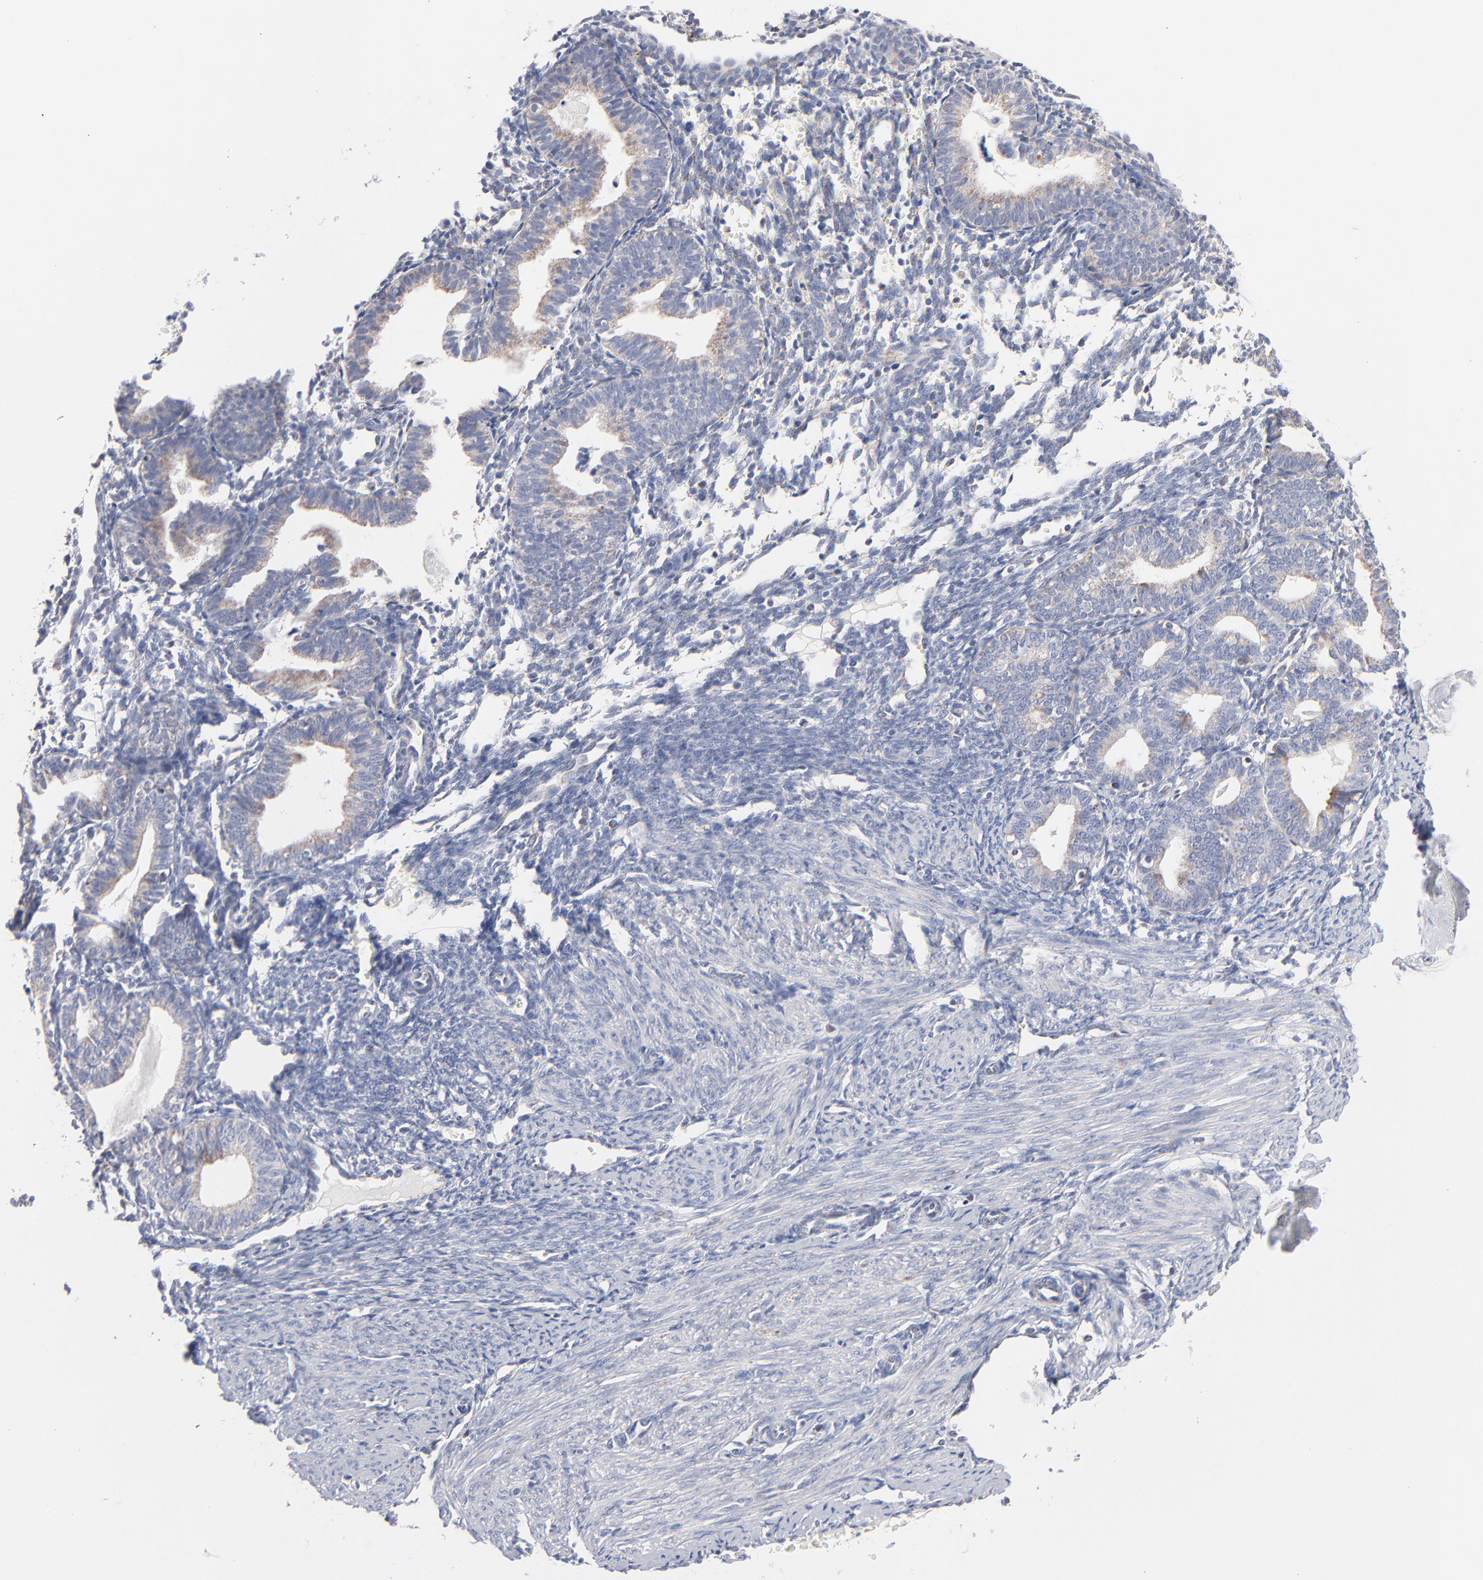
{"staining": {"intensity": "weak", "quantity": "25%-75%", "location": "cytoplasmic/membranous"}, "tissue": "endometrium", "cell_type": "Cells in endometrial stroma", "image_type": "normal", "snomed": [{"axis": "morphology", "description": "Normal tissue, NOS"}, {"axis": "topography", "description": "Endometrium"}], "caption": "Cells in endometrial stroma demonstrate weak cytoplasmic/membranous positivity in about 25%-75% of cells in unremarkable endometrium. The protein of interest is stained brown, and the nuclei are stained in blue (DAB IHC with brightfield microscopy, high magnification).", "gene": "MRPL58", "patient": {"sex": "female", "age": 61}}